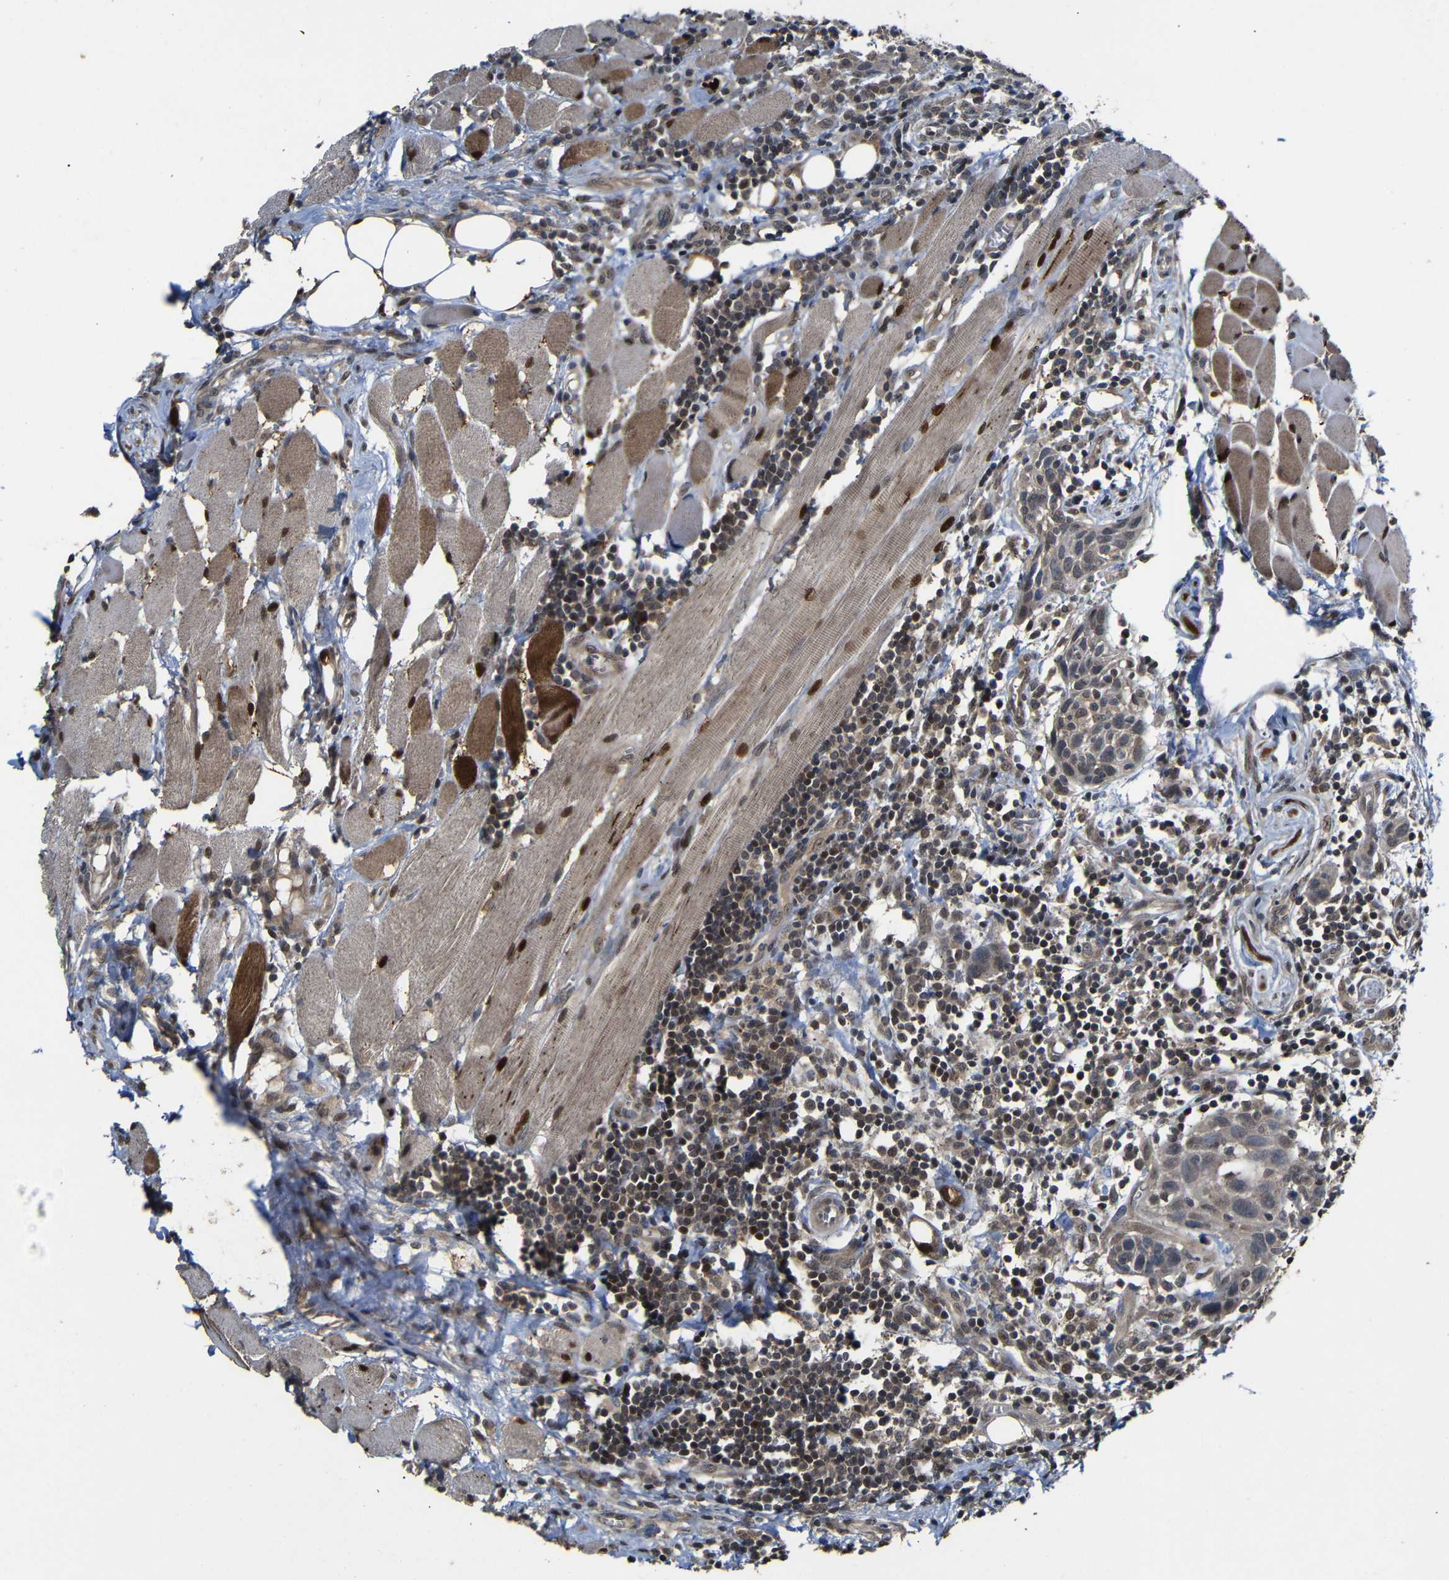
{"staining": {"intensity": "weak", "quantity": ">75%", "location": "cytoplasmic/membranous"}, "tissue": "head and neck cancer", "cell_type": "Tumor cells", "image_type": "cancer", "snomed": [{"axis": "morphology", "description": "Squamous cell carcinoma, NOS"}, {"axis": "topography", "description": "Oral tissue"}, {"axis": "topography", "description": "Head-Neck"}], "caption": "An immunohistochemistry photomicrograph of neoplastic tissue is shown. Protein staining in brown shows weak cytoplasmic/membranous positivity in squamous cell carcinoma (head and neck) within tumor cells. Ihc stains the protein in brown and the nuclei are stained blue.", "gene": "ATG12", "patient": {"sex": "female", "age": 50}}